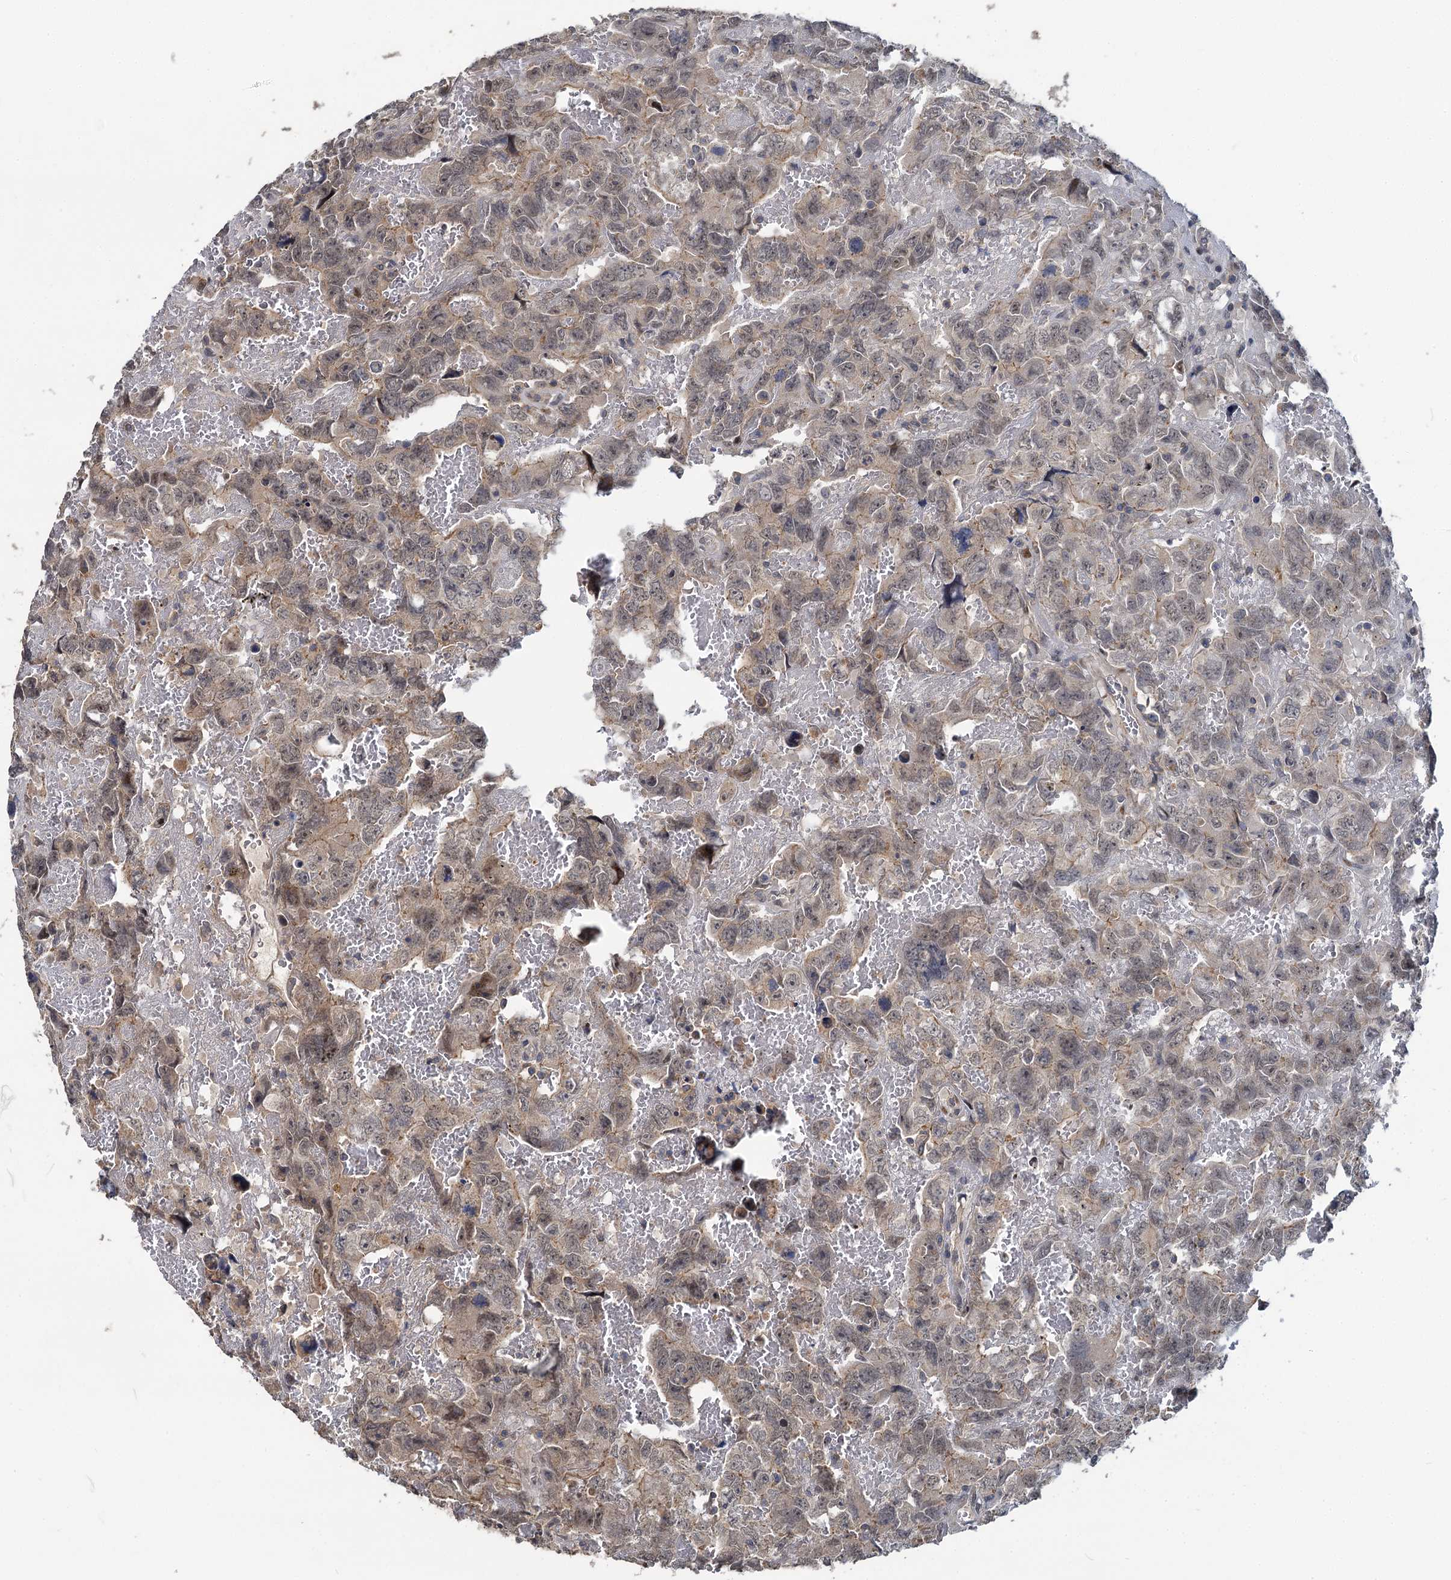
{"staining": {"intensity": "weak", "quantity": ">75%", "location": "cytoplasmic/membranous"}, "tissue": "testis cancer", "cell_type": "Tumor cells", "image_type": "cancer", "snomed": [{"axis": "morphology", "description": "Carcinoma, Embryonal, NOS"}, {"axis": "topography", "description": "Testis"}], "caption": "IHC (DAB) staining of human testis cancer (embryonal carcinoma) reveals weak cytoplasmic/membranous protein staining in approximately >75% of tumor cells. (DAB IHC with brightfield microscopy, high magnification).", "gene": "TMEM39A", "patient": {"sex": "male", "age": 45}}